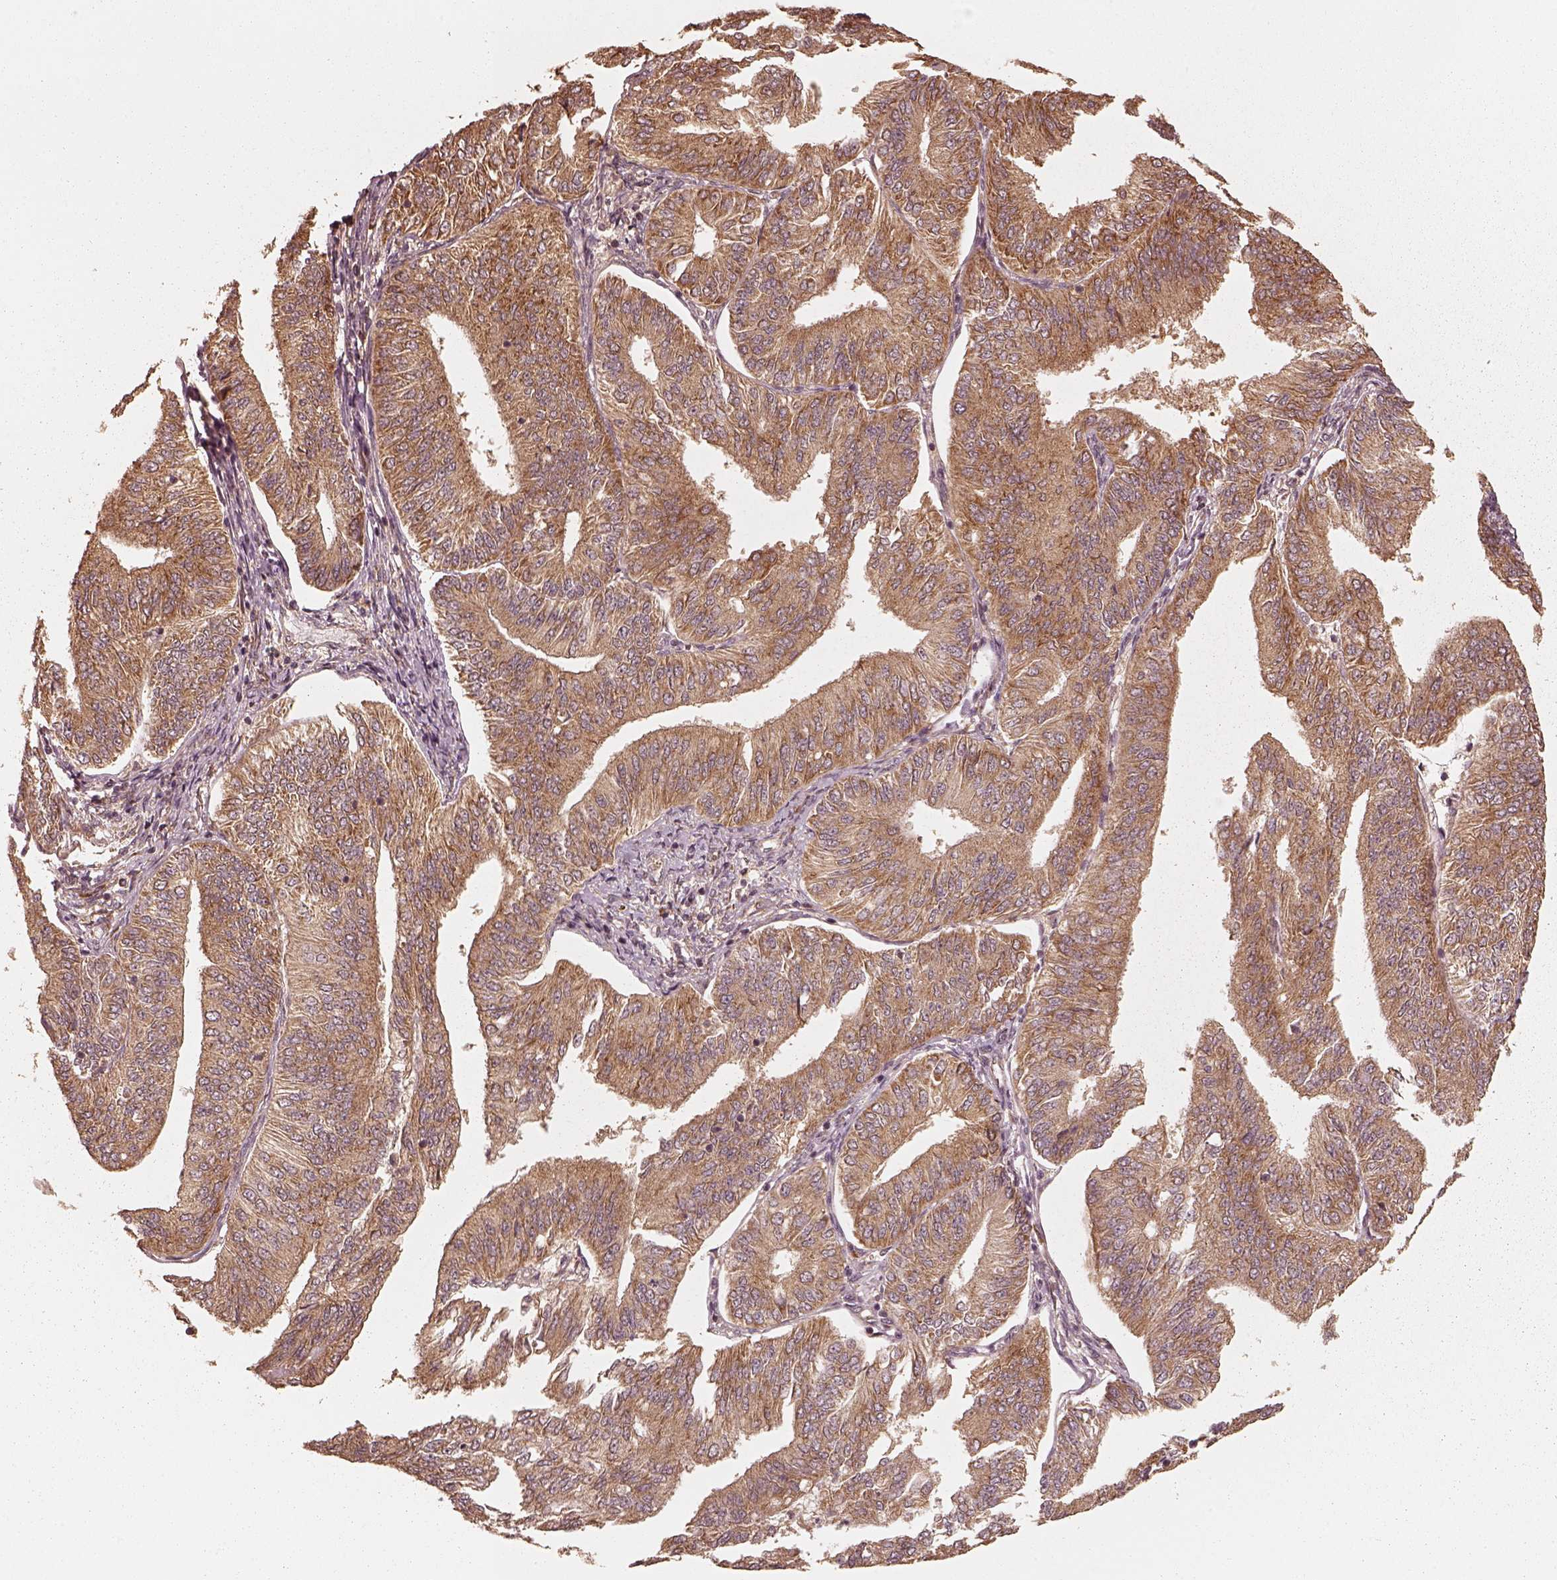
{"staining": {"intensity": "moderate", "quantity": ">75%", "location": "cytoplasmic/membranous"}, "tissue": "endometrial cancer", "cell_type": "Tumor cells", "image_type": "cancer", "snomed": [{"axis": "morphology", "description": "Adenocarcinoma, NOS"}, {"axis": "topography", "description": "Endometrium"}], "caption": "Endometrial adenocarcinoma stained for a protein displays moderate cytoplasmic/membranous positivity in tumor cells.", "gene": "DNAJC25", "patient": {"sex": "female", "age": 58}}